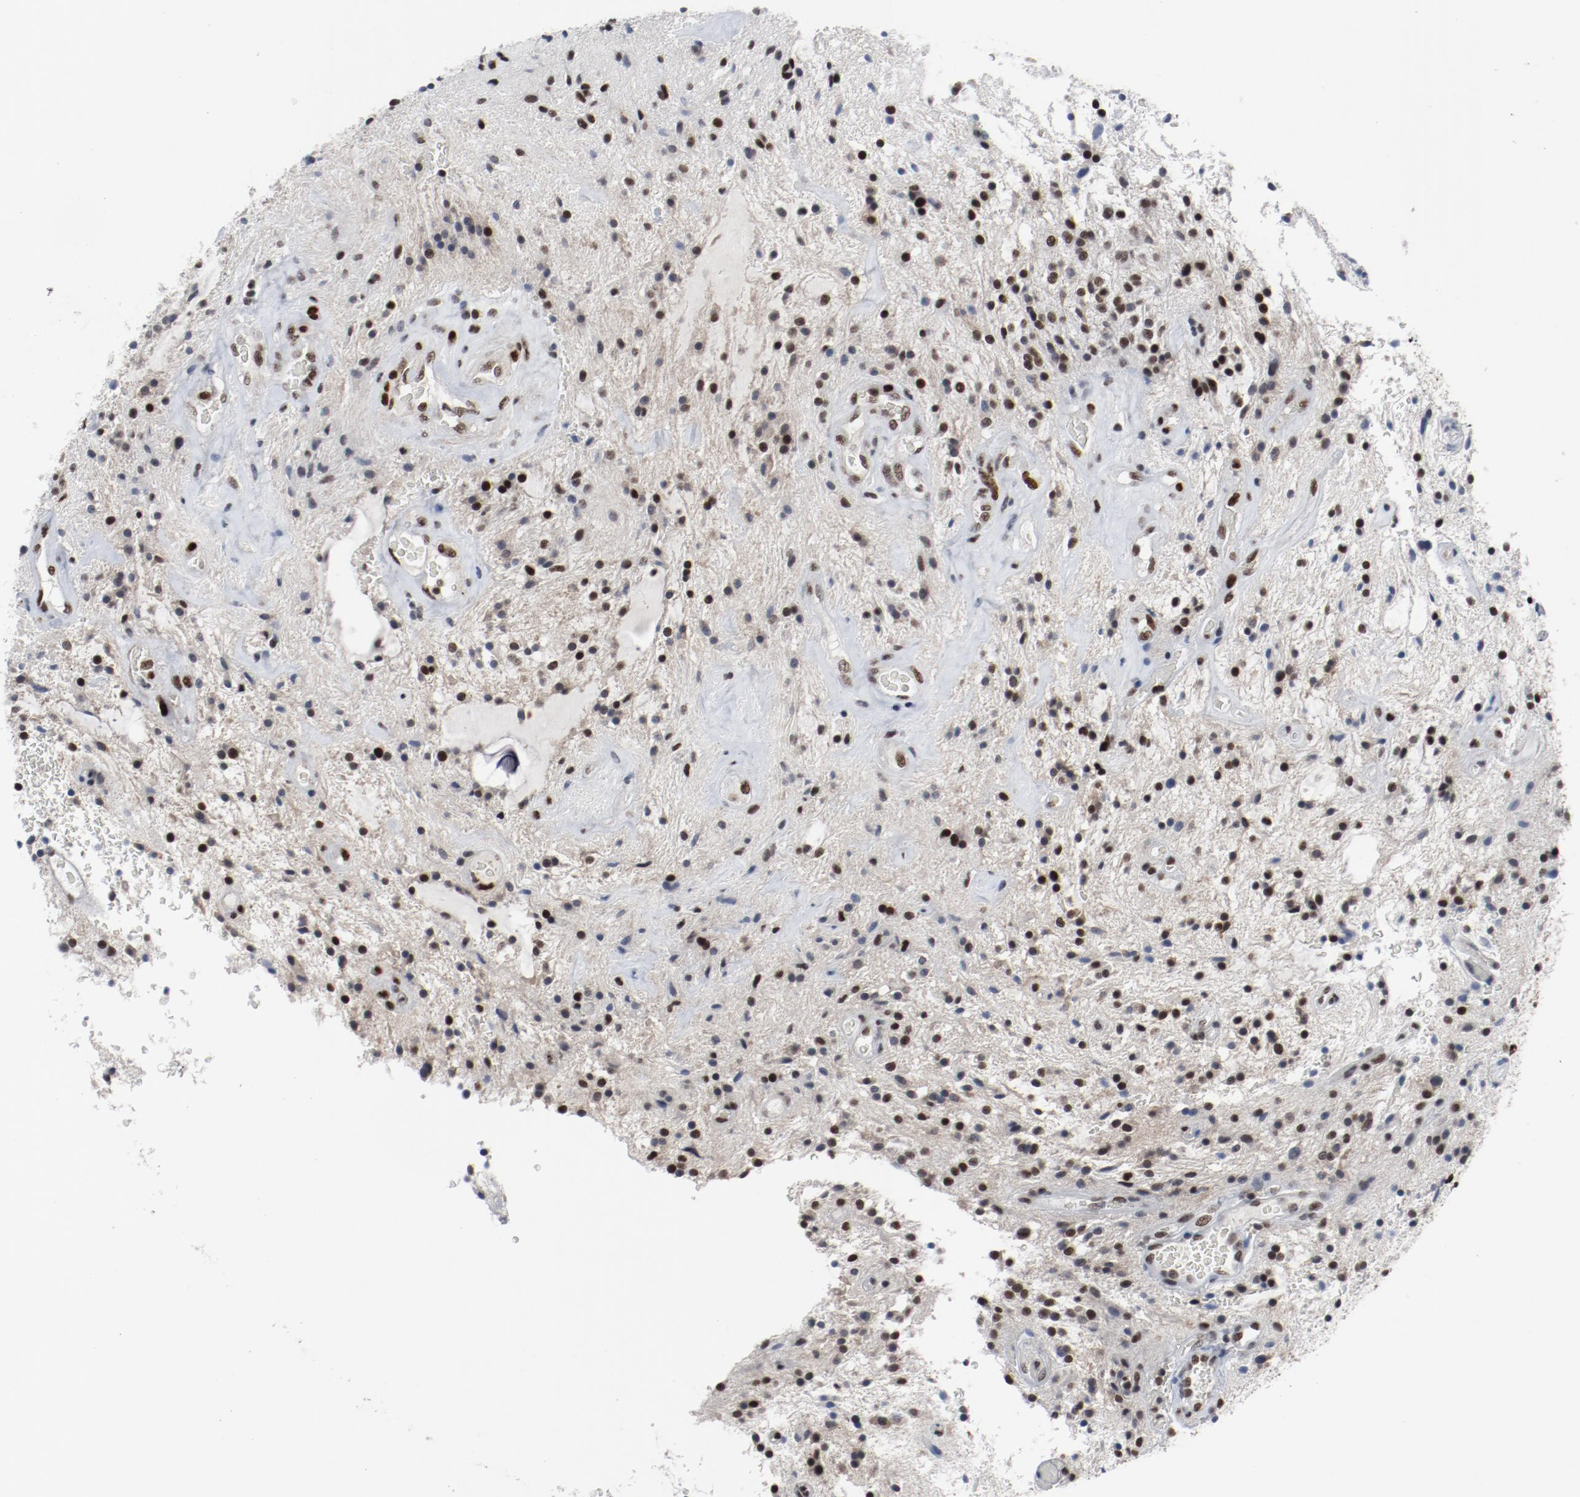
{"staining": {"intensity": "strong", "quantity": ">75%", "location": "nuclear"}, "tissue": "glioma", "cell_type": "Tumor cells", "image_type": "cancer", "snomed": [{"axis": "morphology", "description": "Glioma, malignant, NOS"}, {"axis": "topography", "description": "Cerebellum"}], "caption": "This photomicrograph exhibits IHC staining of glioma (malignant), with high strong nuclear staining in about >75% of tumor cells.", "gene": "JMJD6", "patient": {"sex": "female", "age": 10}}